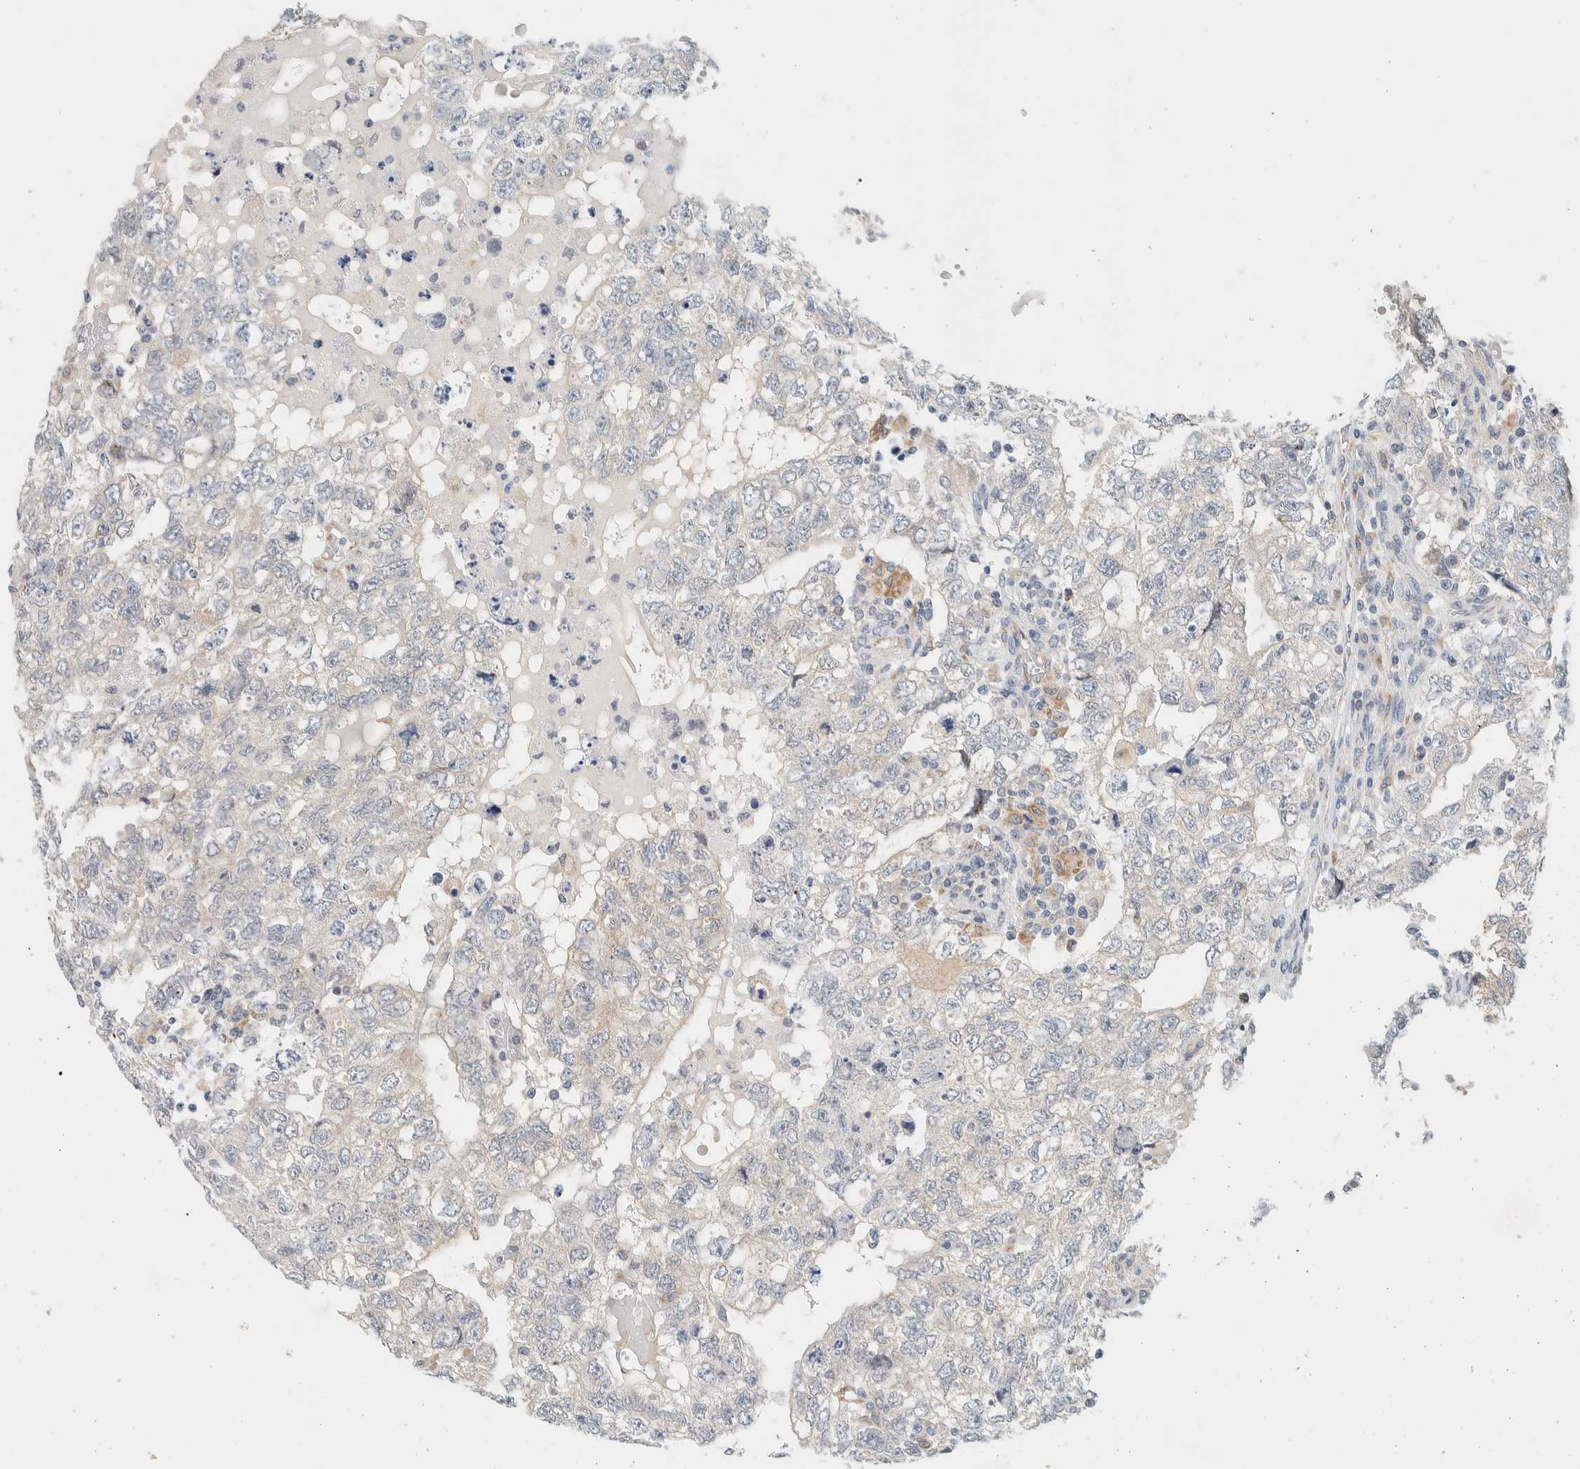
{"staining": {"intensity": "negative", "quantity": "none", "location": "none"}, "tissue": "testis cancer", "cell_type": "Tumor cells", "image_type": "cancer", "snomed": [{"axis": "morphology", "description": "Carcinoma, Embryonal, NOS"}, {"axis": "topography", "description": "Testis"}], "caption": "DAB (3,3'-diaminobenzidine) immunohistochemical staining of human testis cancer (embryonal carcinoma) reveals no significant positivity in tumor cells.", "gene": "SUMF2", "patient": {"sex": "male", "age": 36}}